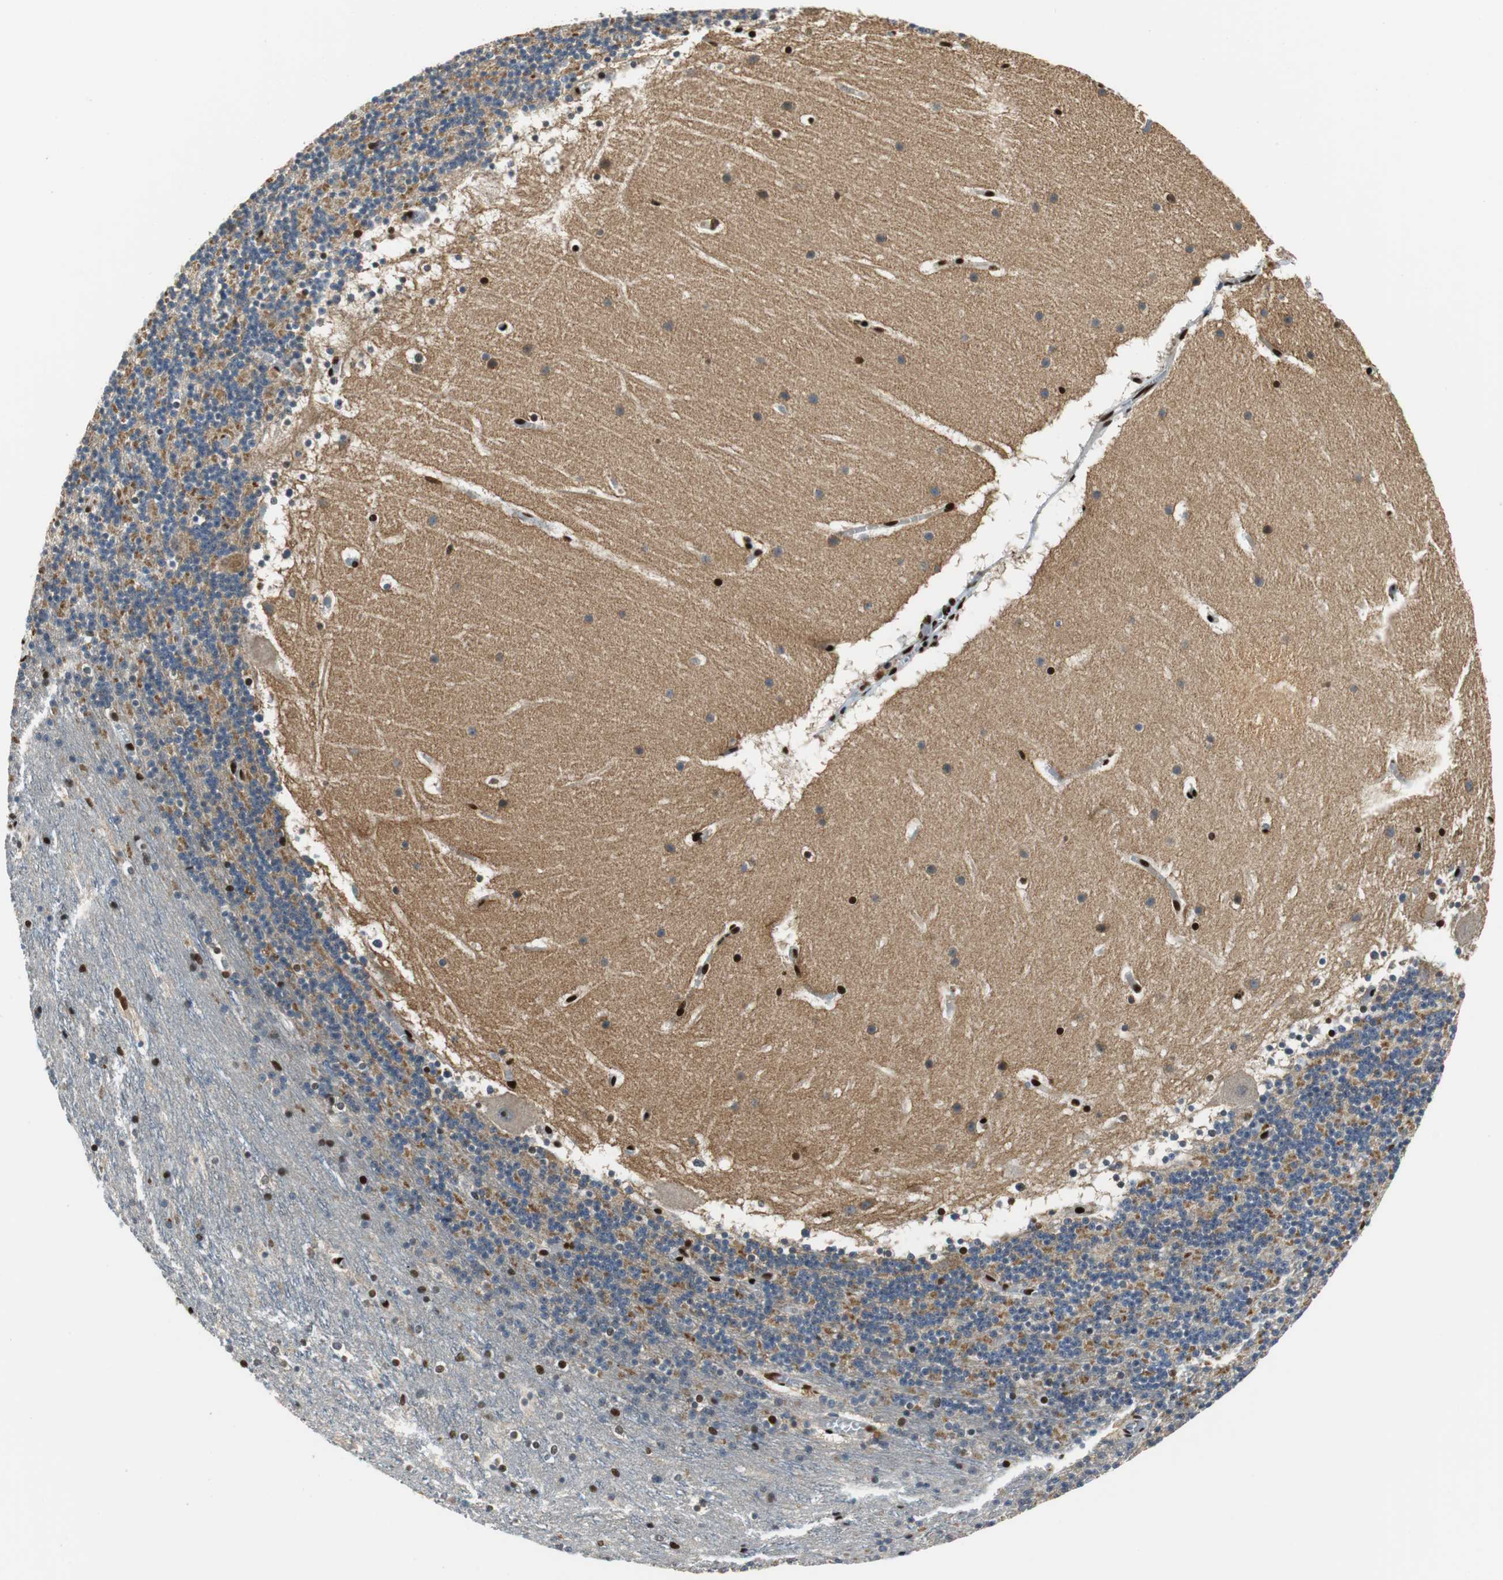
{"staining": {"intensity": "strong", "quantity": "<25%", "location": "nuclear"}, "tissue": "cerebellum", "cell_type": "Cells in granular layer", "image_type": "normal", "snomed": [{"axis": "morphology", "description": "Normal tissue, NOS"}, {"axis": "topography", "description": "Cerebellum"}], "caption": "Cerebellum stained with a brown dye demonstrates strong nuclear positive expression in about <25% of cells in granular layer.", "gene": "HDAC1", "patient": {"sex": "male", "age": 45}}